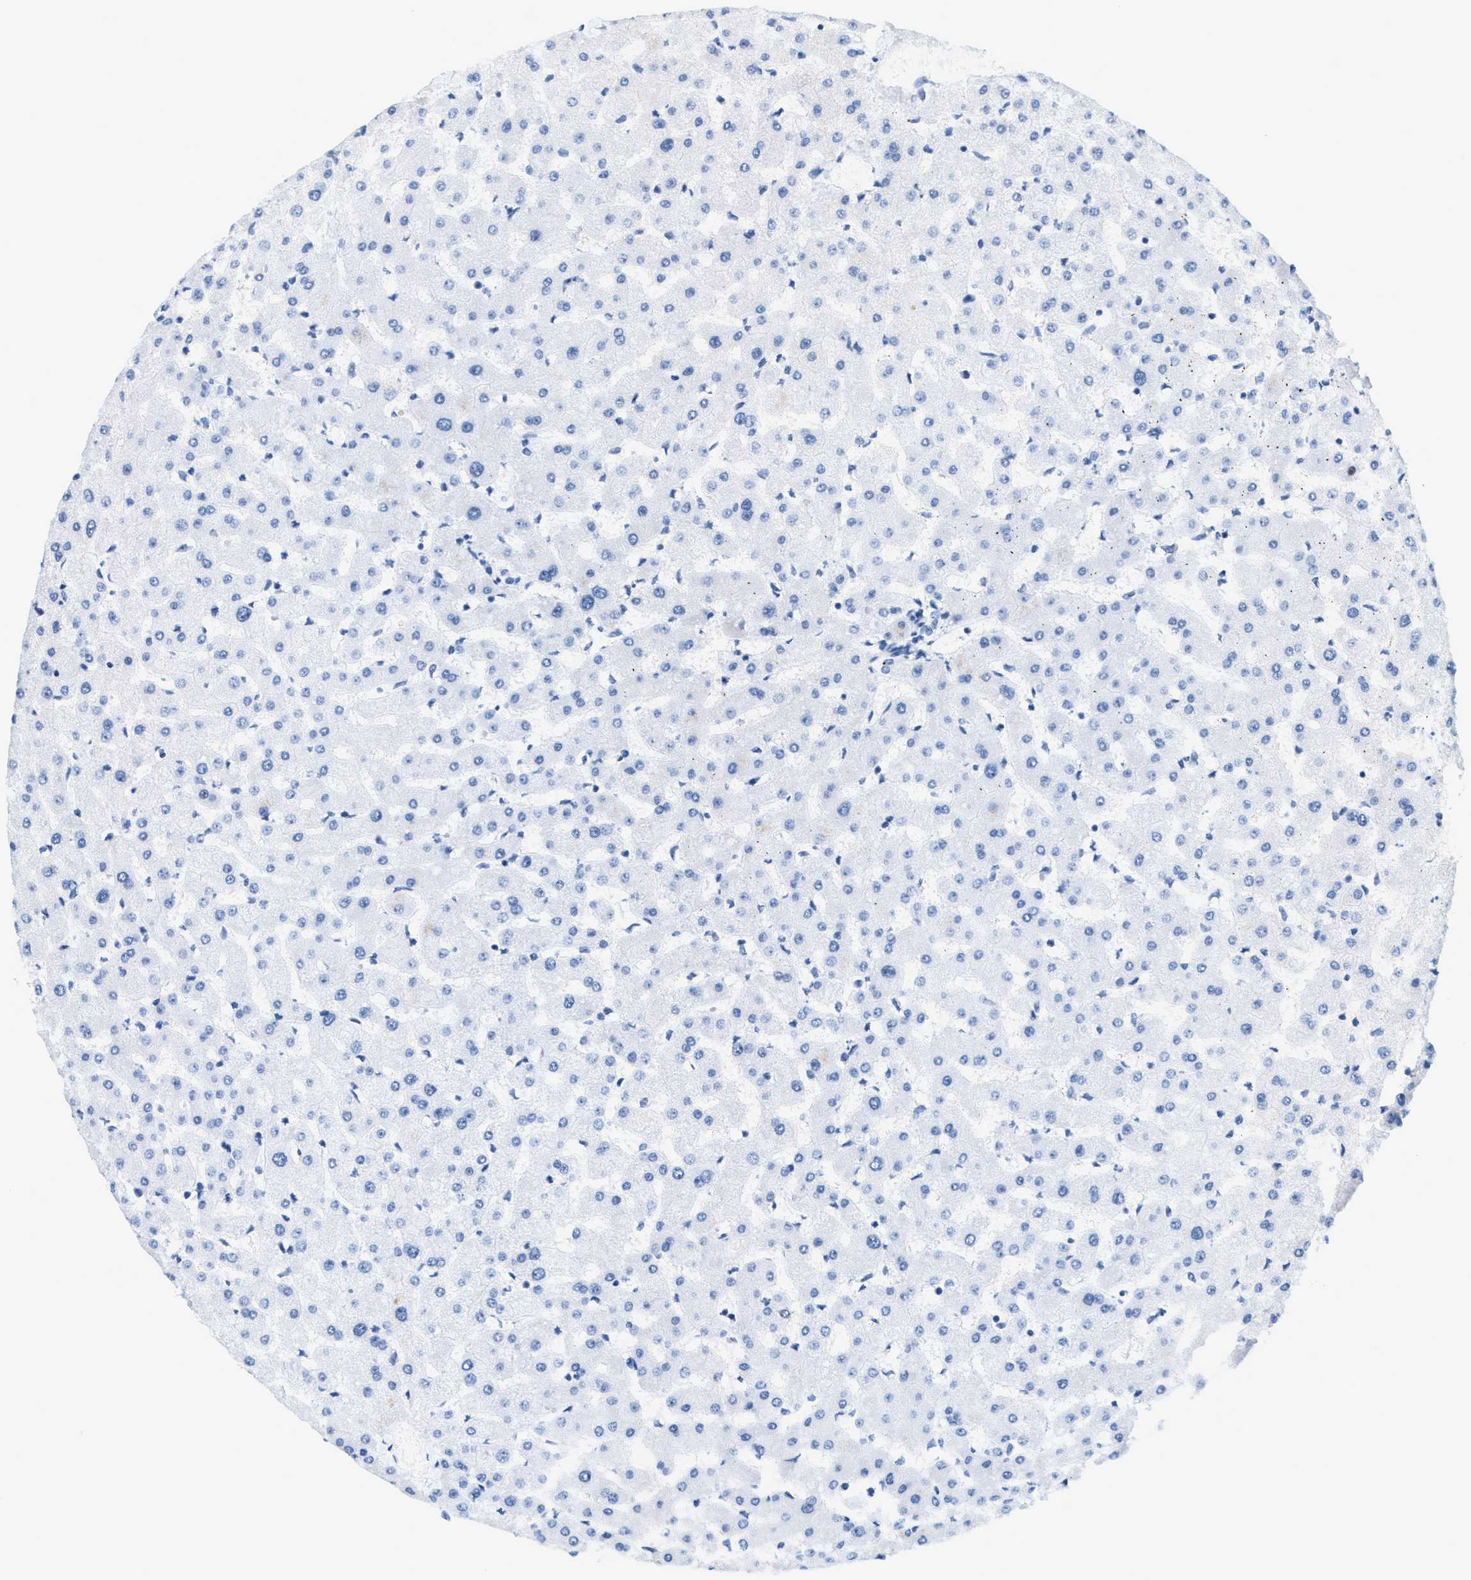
{"staining": {"intensity": "negative", "quantity": "none", "location": "none"}, "tissue": "liver", "cell_type": "Hepatocytes", "image_type": "normal", "snomed": [{"axis": "morphology", "description": "Normal tissue, NOS"}, {"axis": "topography", "description": "Liver"}], "caption": "Immunohistochemistry (IHC) of normal liver displays no positivity in hepatocytes.", "gene": "CYP4X1", "patient": {"sex": "female", "age": 63}}